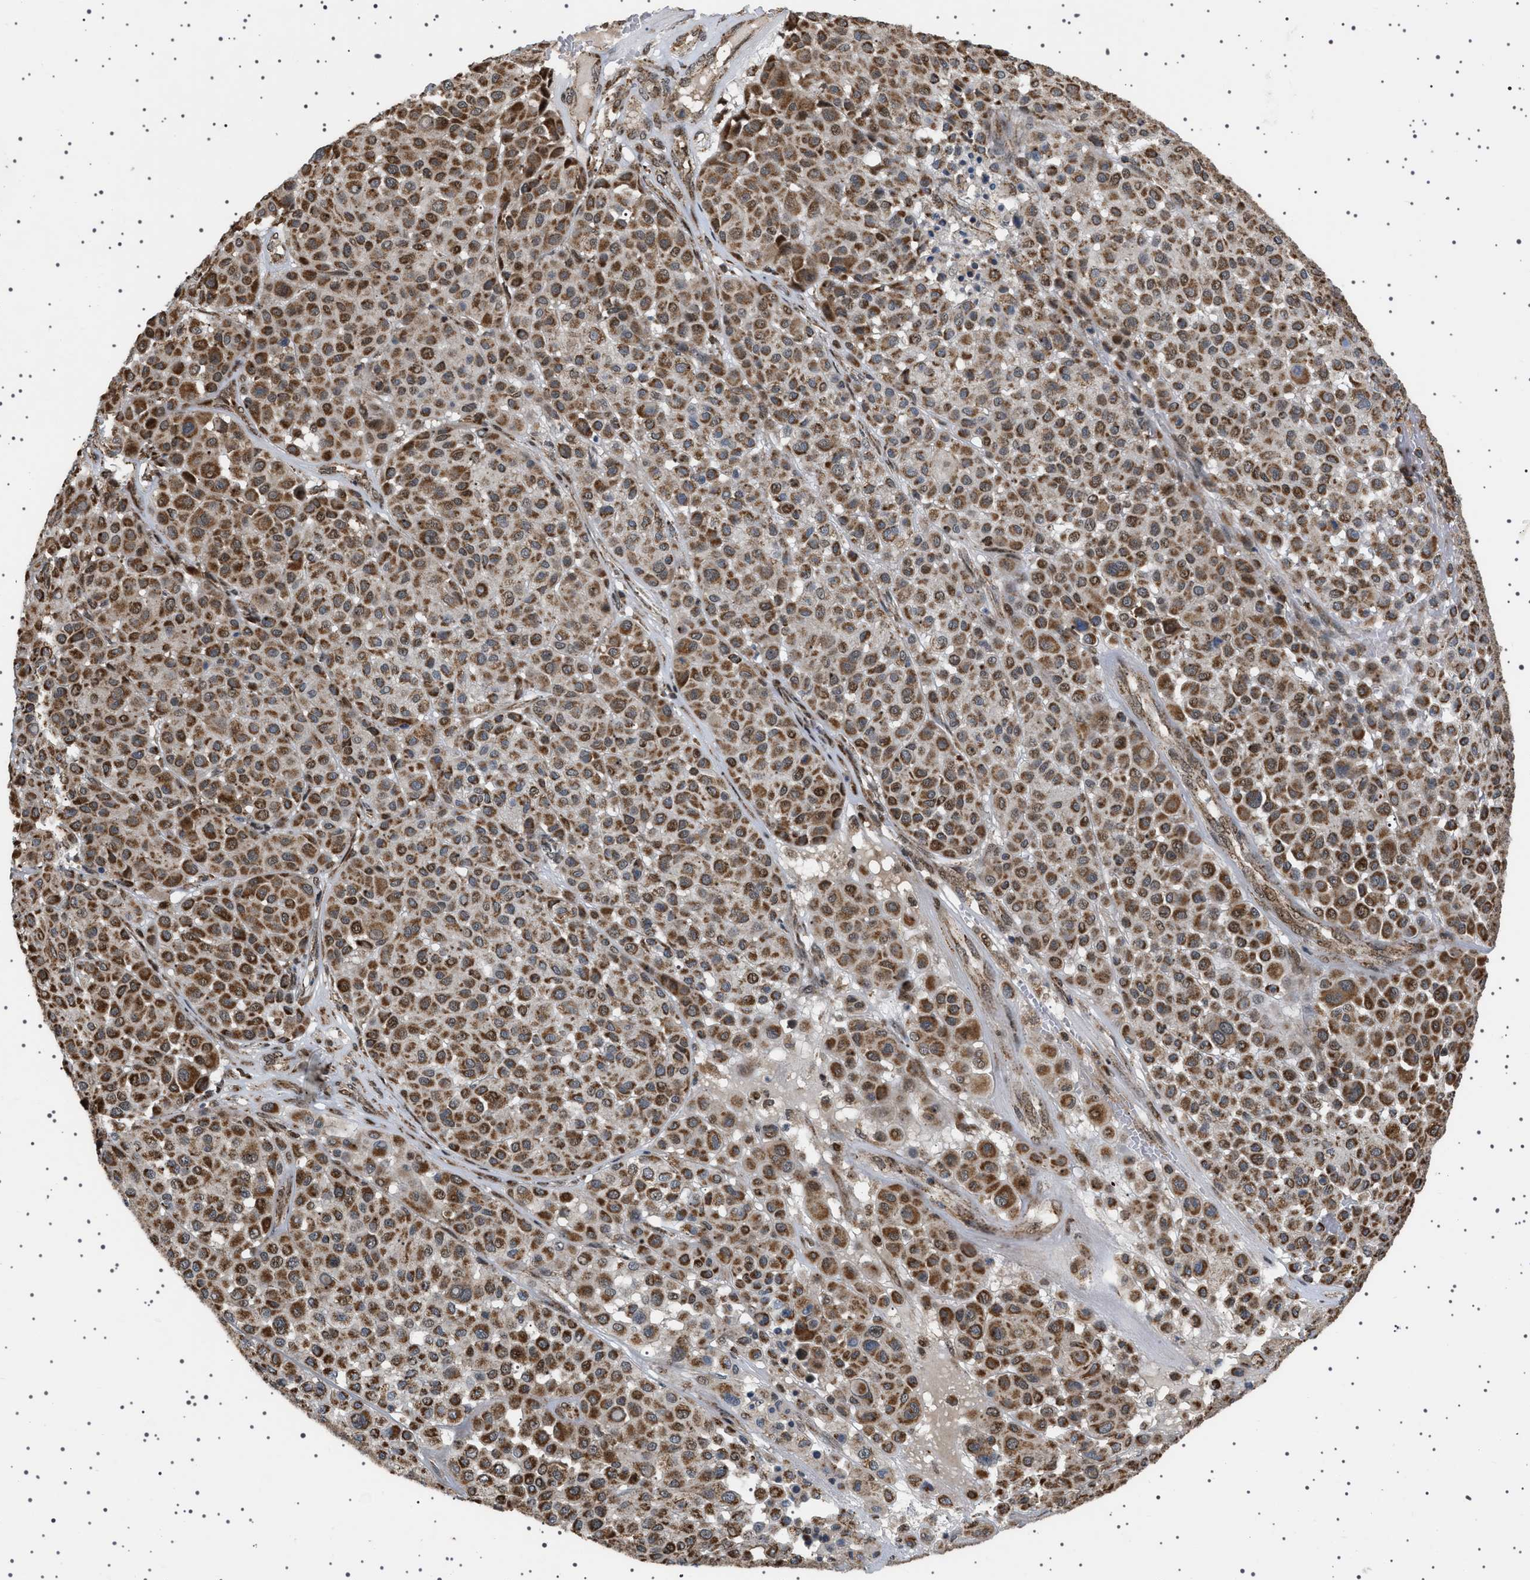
{"staining": {"intensity": "strong", "quantity": ">75%", "location": "cytoplasmic/membranous"}, "tissue": "melanoma", "cell_type": "Tumor cells", "image_type": "cancer", "snomed": [{"axis": "morphology", "description": "Malignant melanoma, Metastatic site"}, {"axis": "topography", "description": "Soft tissue"}], "caption": "Human malignant melanoma (metastatic site) stained with a protein marker exhibits strong staining in tumor cells.", "gene": "MELK", "patient": {"sex": "male", "age": 41}}